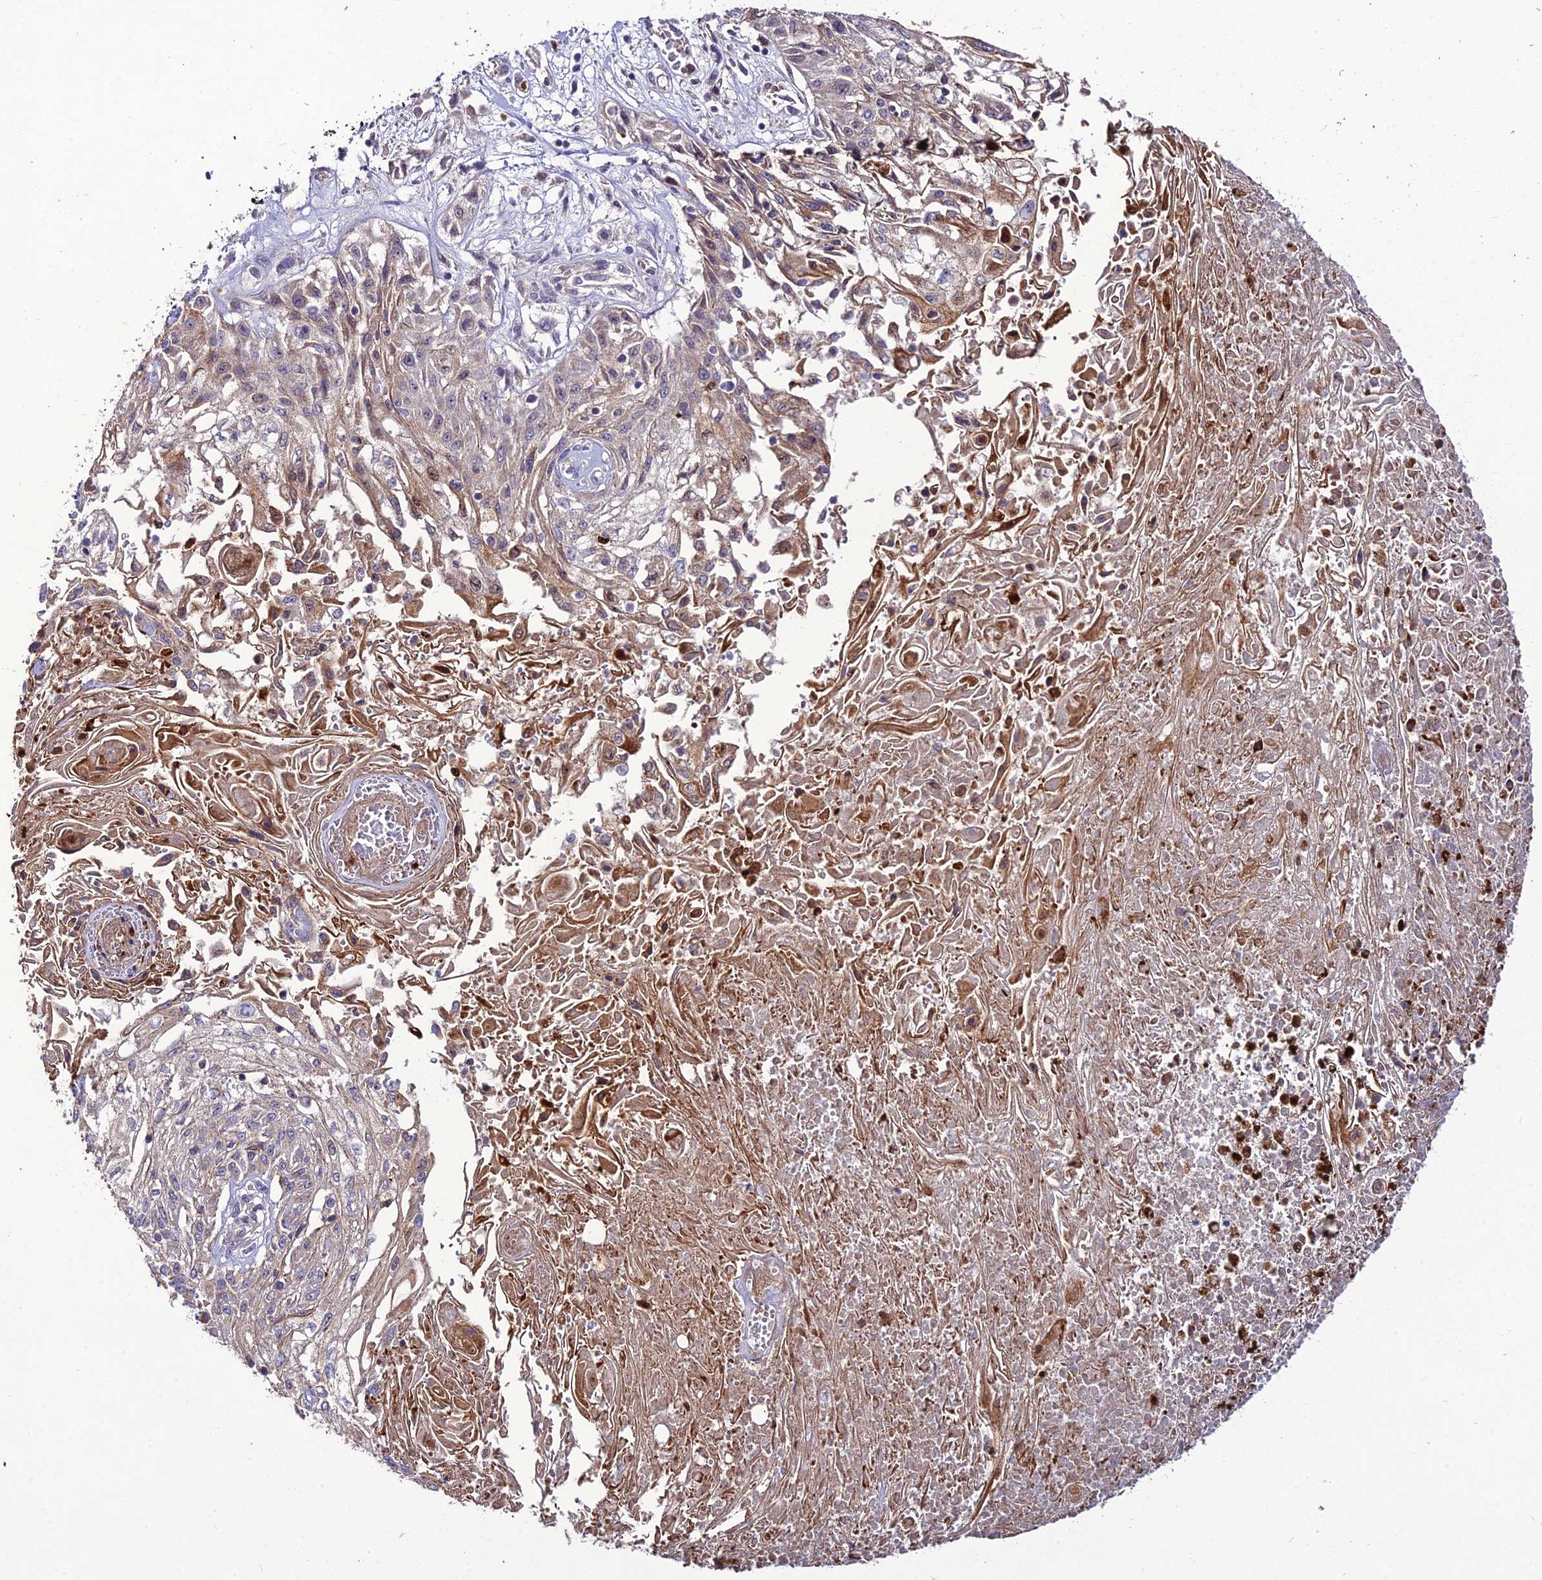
{"staining": {"intensity": "weak", "quantity": "<25%", "location": "cytoplasmic/membranous"}, "tissue": "skin cancer", "cell_type": "Tumor cells", "image_type": "cancer", "snomed": [{"axis": "morphology", "description": "Squamous cell carcinoma, NOS"}, {"axis": "morphology", "description": "Squamous cell carcinoma, metastatic, NOS"}, {"axis": "topography", "description": "Skin"}, {"axis": "topography", "description": "Lymph node"}], "caption": "An IHC micrograph of metastatic squamous cell carcinoma (skin) is shown. There is no staining in tumor cells of metastatic squamous cell carcinoma (skin). (Stains: DAB (3,3'-diaminobenzidine) immunohistochemistry (IHC) with hematoxylin counter stain, Microscopy: brightfield microscopy at high magnification).", "gene": "EID2", "patient": {"sex": "male", "age": 75}}